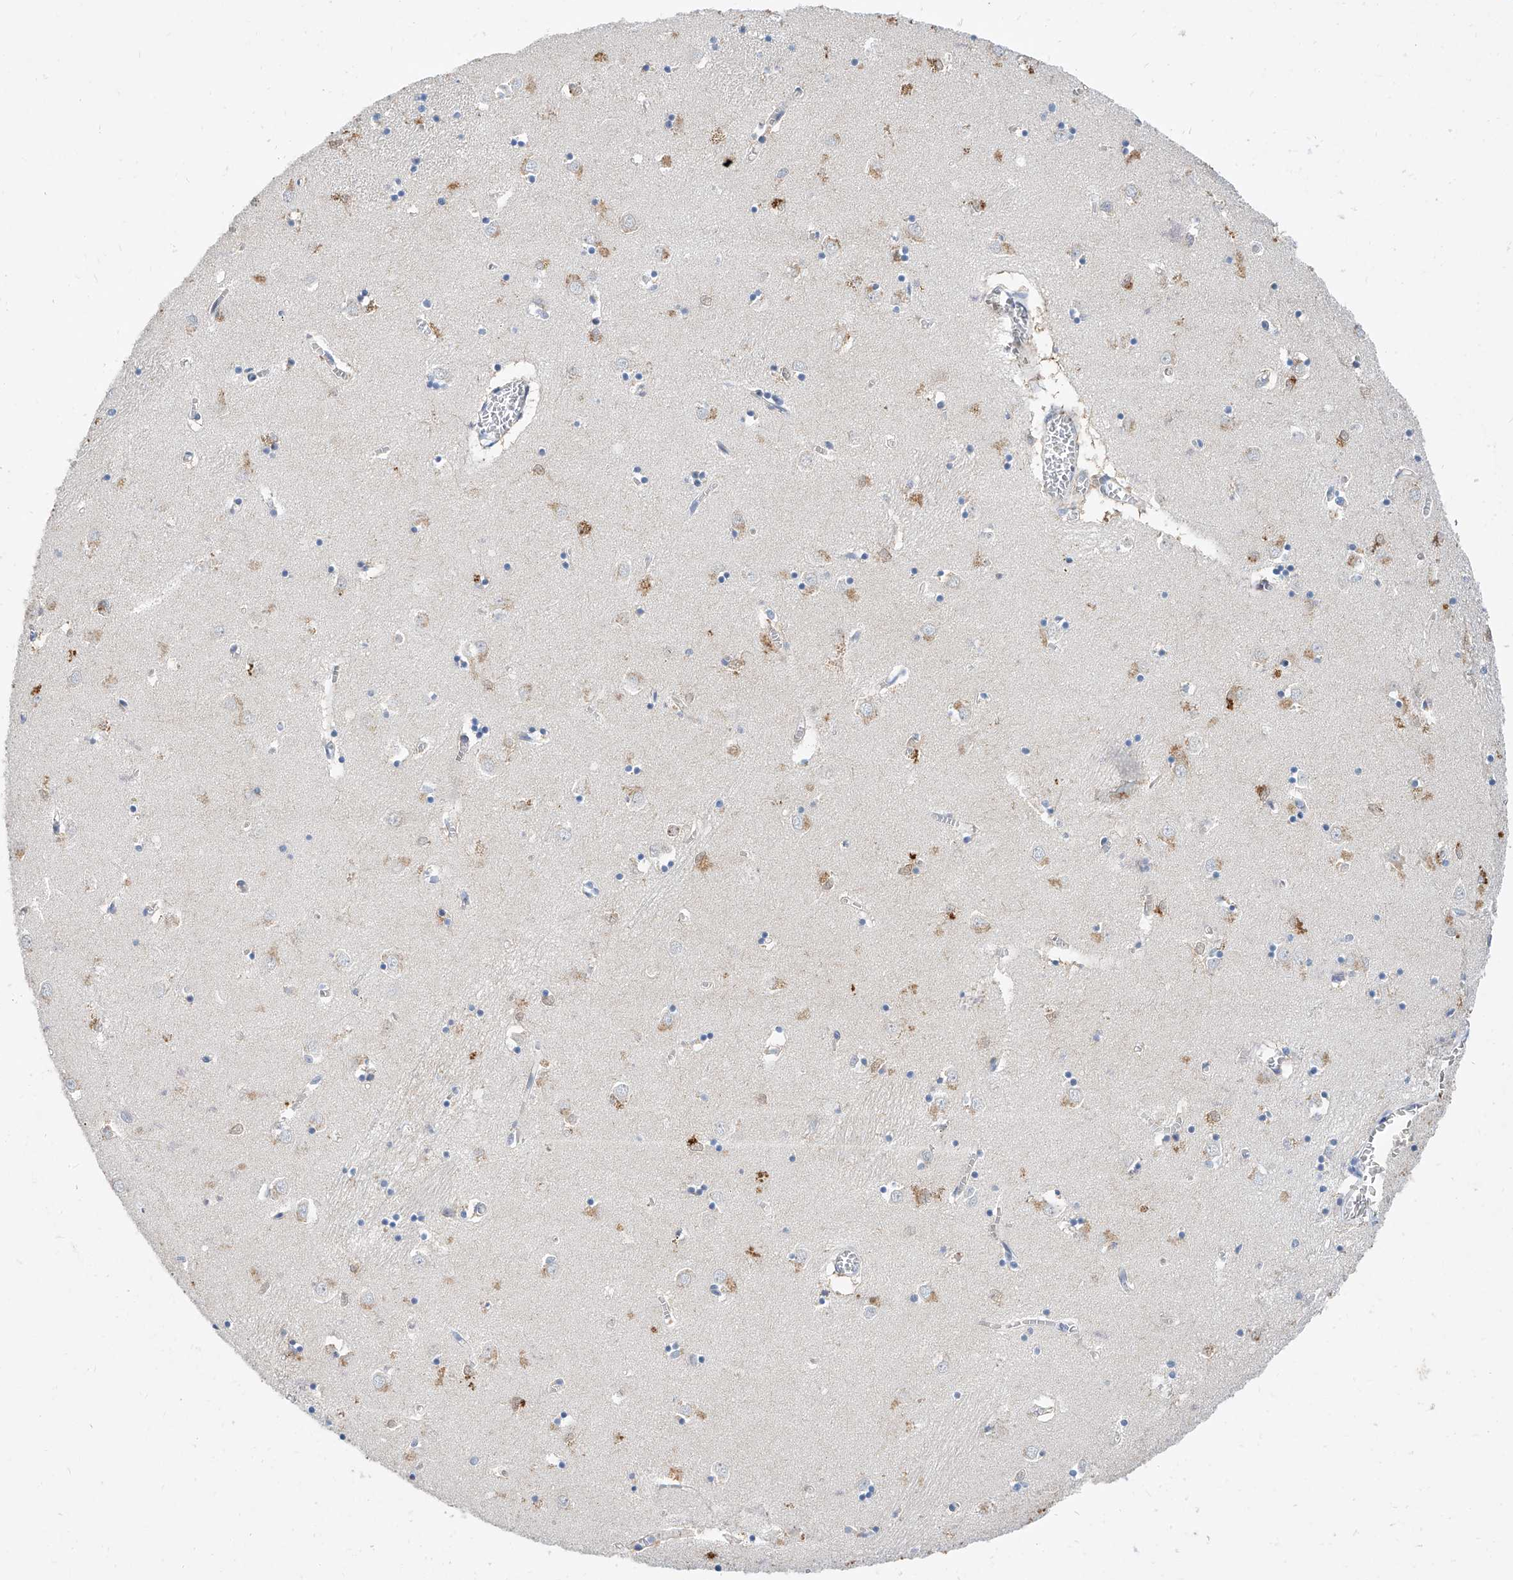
{"staining": {"intensity": "negative", "quantity": "none", "location": "none"}, "tissue": "caudate", "cell_type": "Glial cells", "image_type": "normal", "snomed": [{"axis": "morphology", "description": "Normal tissue, NOS"}, {"axis": "topography", "description": "Lateral ventricle wall"}], "caption": "IHC histopathology image of benign human caudate stained for a protein (brown), which demonstrates no positivity in glial cells. (DAB immunohistochemistry with hematoxylin counter stain).", "gene": "BPTF", "patient": {"sex": "male", "age": 70}}